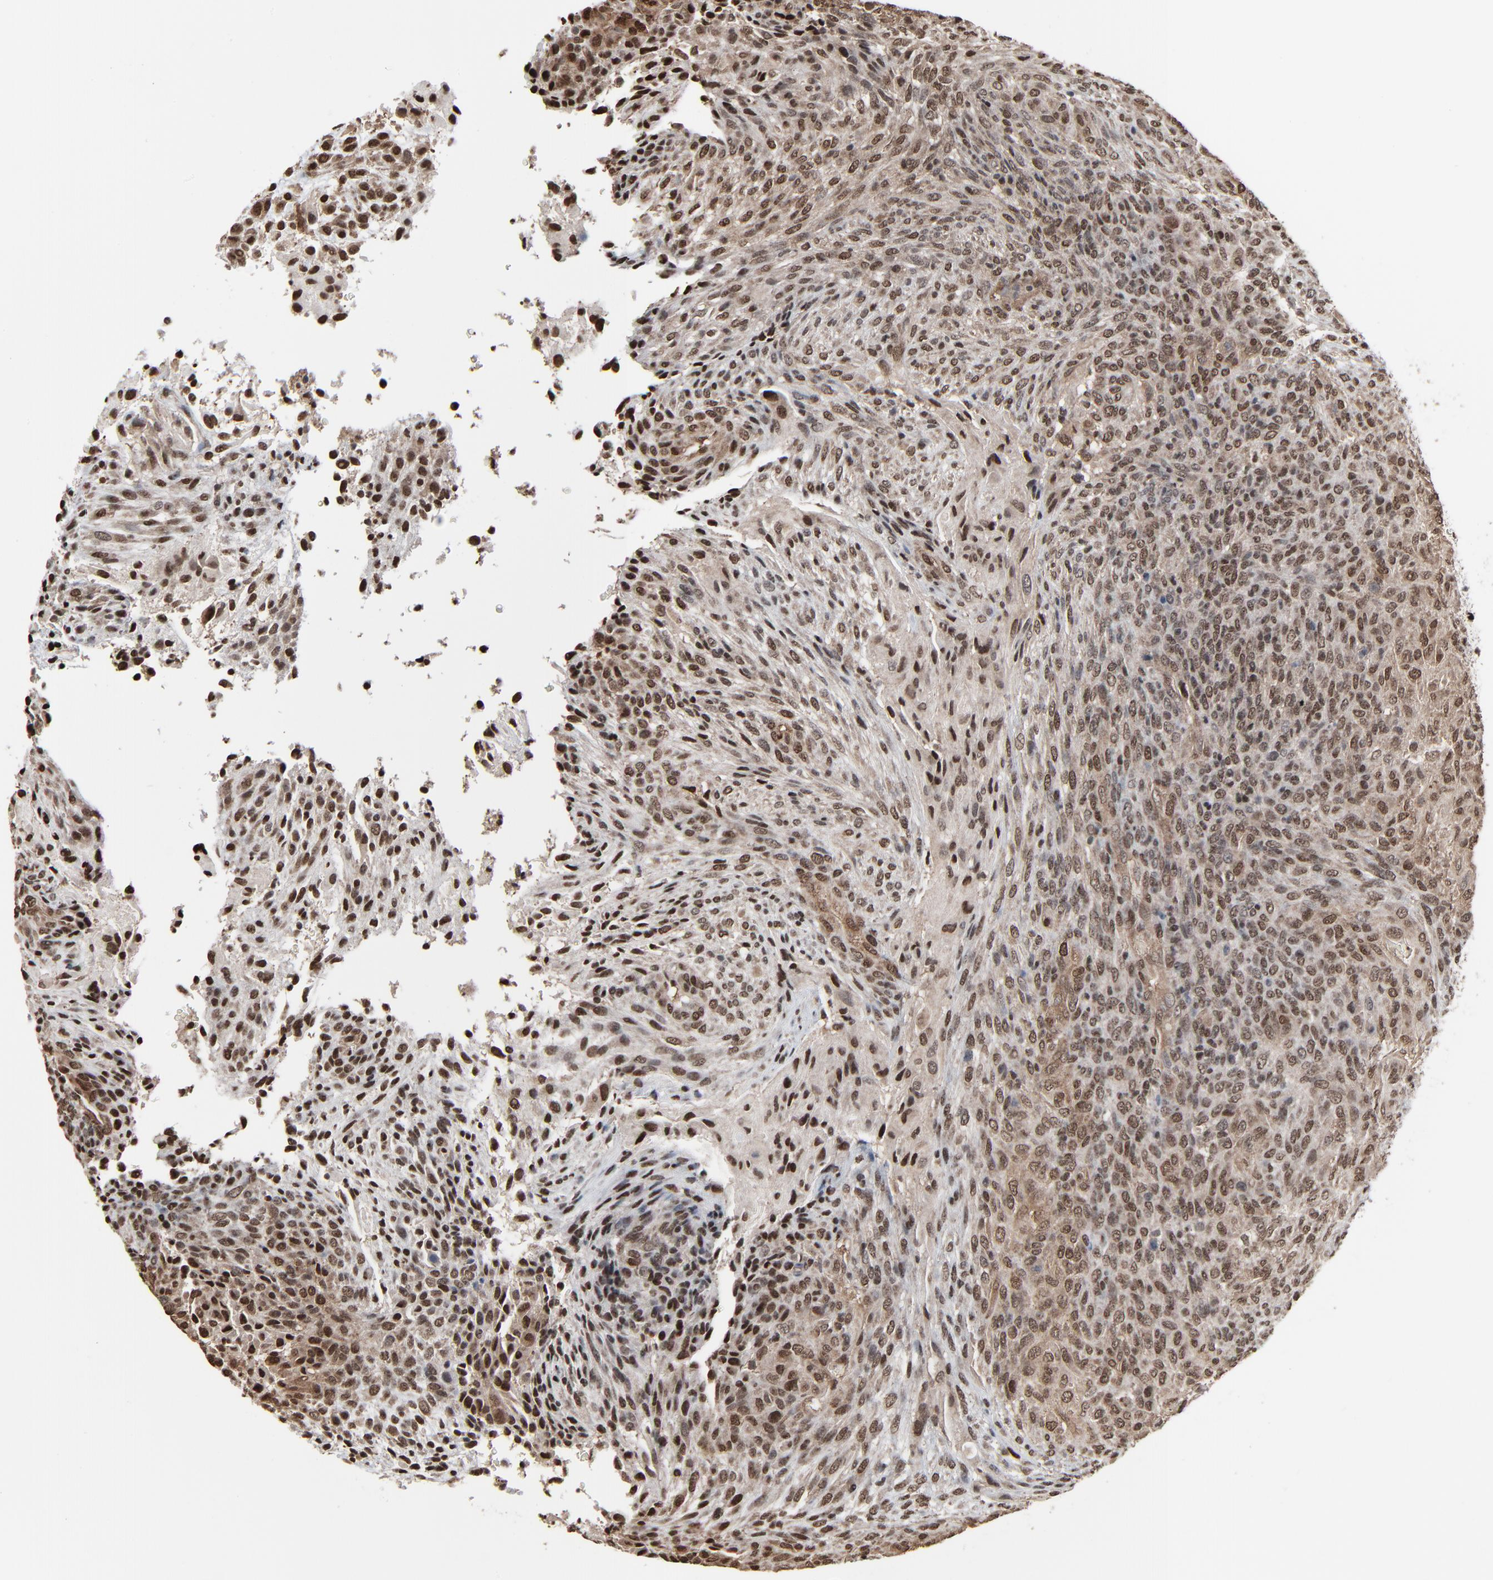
{"staining": {"intensity": "strong", "quantity": ">75%", "location": "cytoplasmic/membranous,nuclear"}, "tissue": "glioma", "cell_type": "Tumor cells", "image_type": "cancer", "snomed": [{"axis": "morphology", "description": "Glioma, malignant, High grade"}, {"axis": "topography", "description": "Cerebral cortex"}], "caption": "The photomicrograph reveals immunohistochemical staining of malignant glioma (high-grade). There is strong cytoplasmic/membranous and nuclear staining is seen in about >75% of tumor cells.", "gene": "MEIS2", "patient": {"sex": "female", "age": 55}}